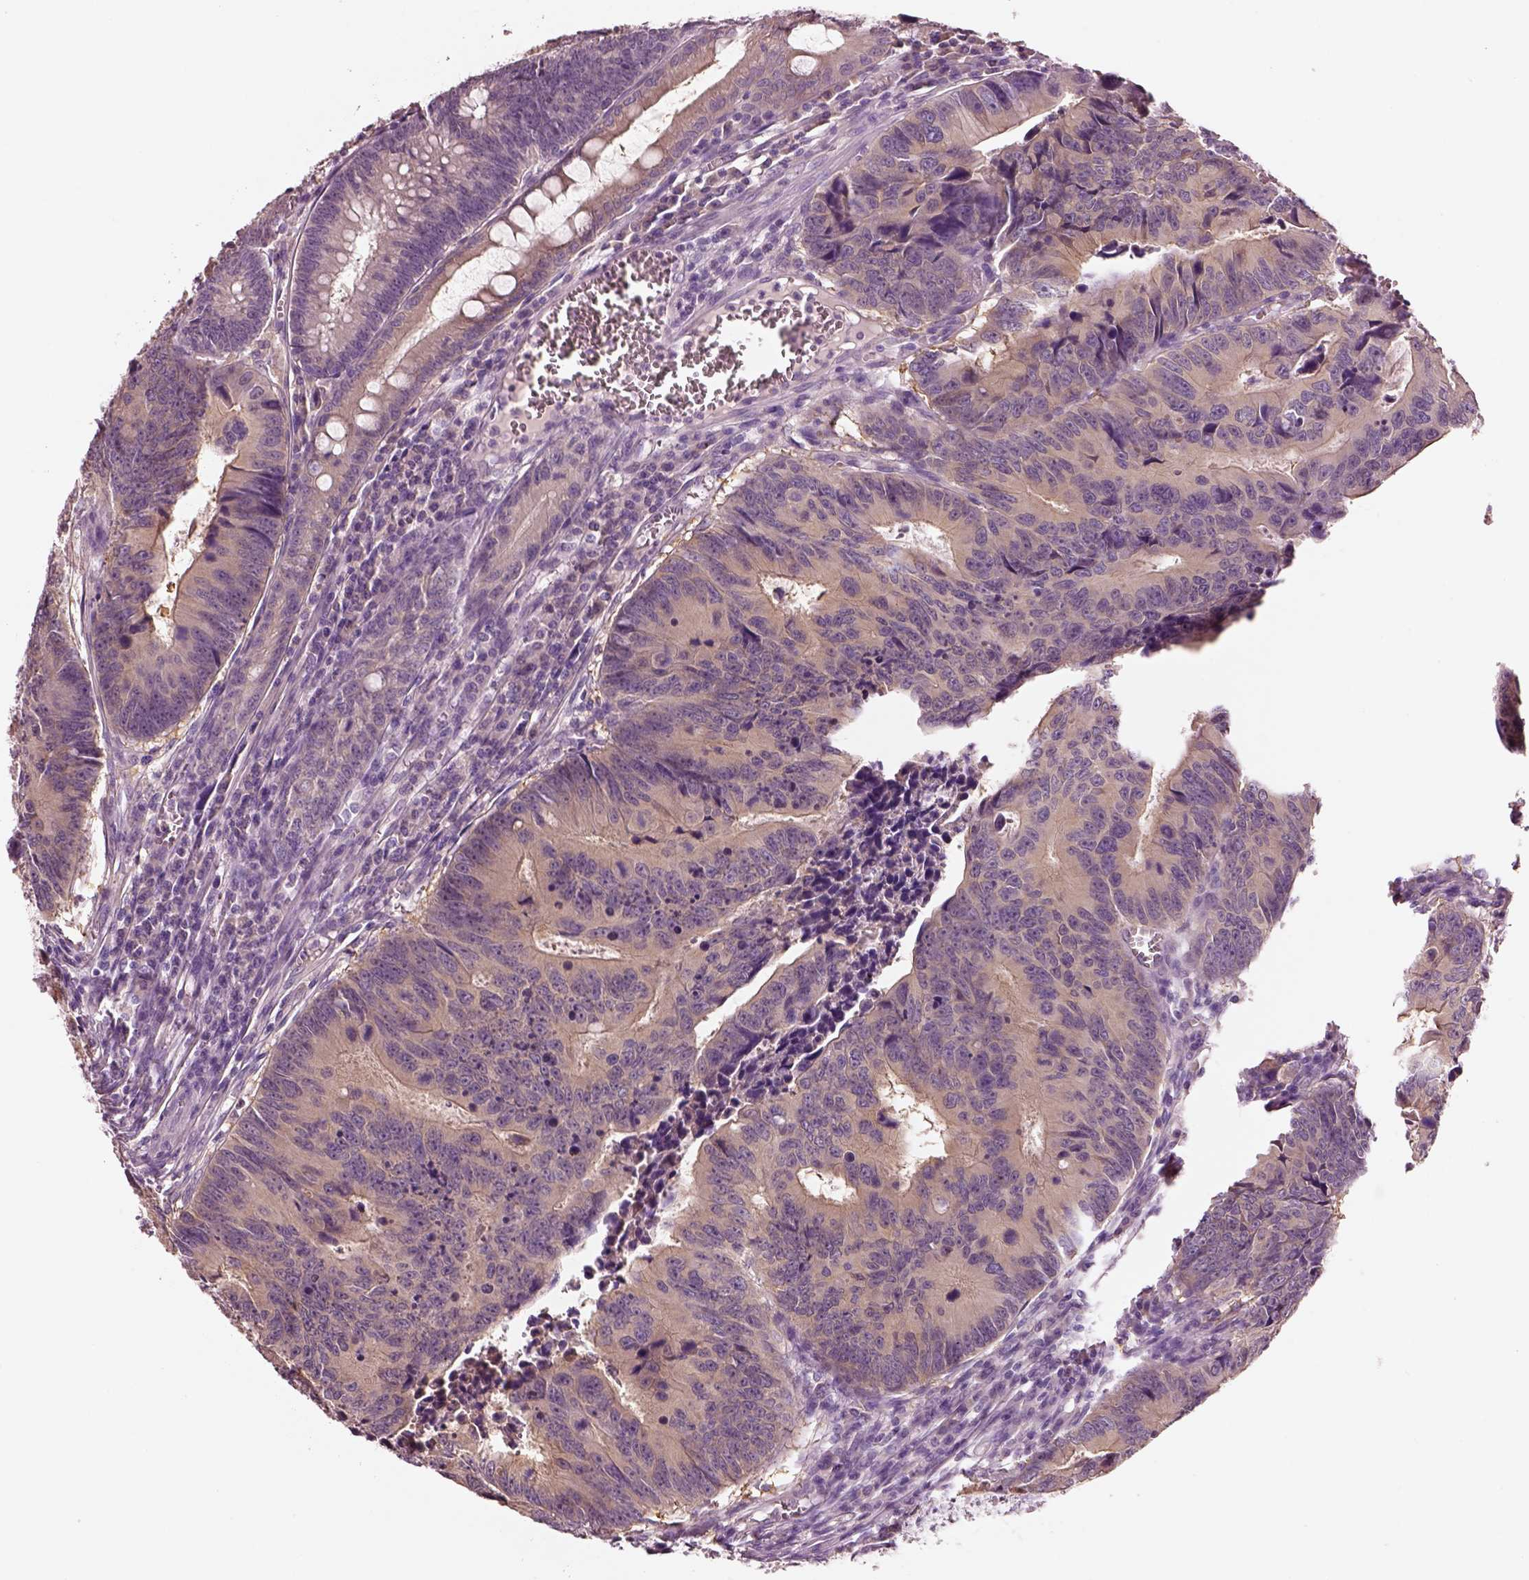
{"staining": {"intensity": "weak", "quantity": ">75%", "location": "cytoplasmic/membranous"}, "tissue": "colorectal cancer", "cell_type": "Tumor cells", "image_type": "cancer", "snomed": [{"axis": "morphology", "description": "Adenocarcinoma, NOS"}, {"axis": "topography", "description": "Colon"}], "caption": "This is an image of immunohistochemistry (IHC) staining of colorectal cancer (adenocarcinoma), which shows weak staining in the cytoplasmic/membranous of tumor cells.", "gene": "ELSPBP1", "patient": {"sex": "female", "age": 87}}